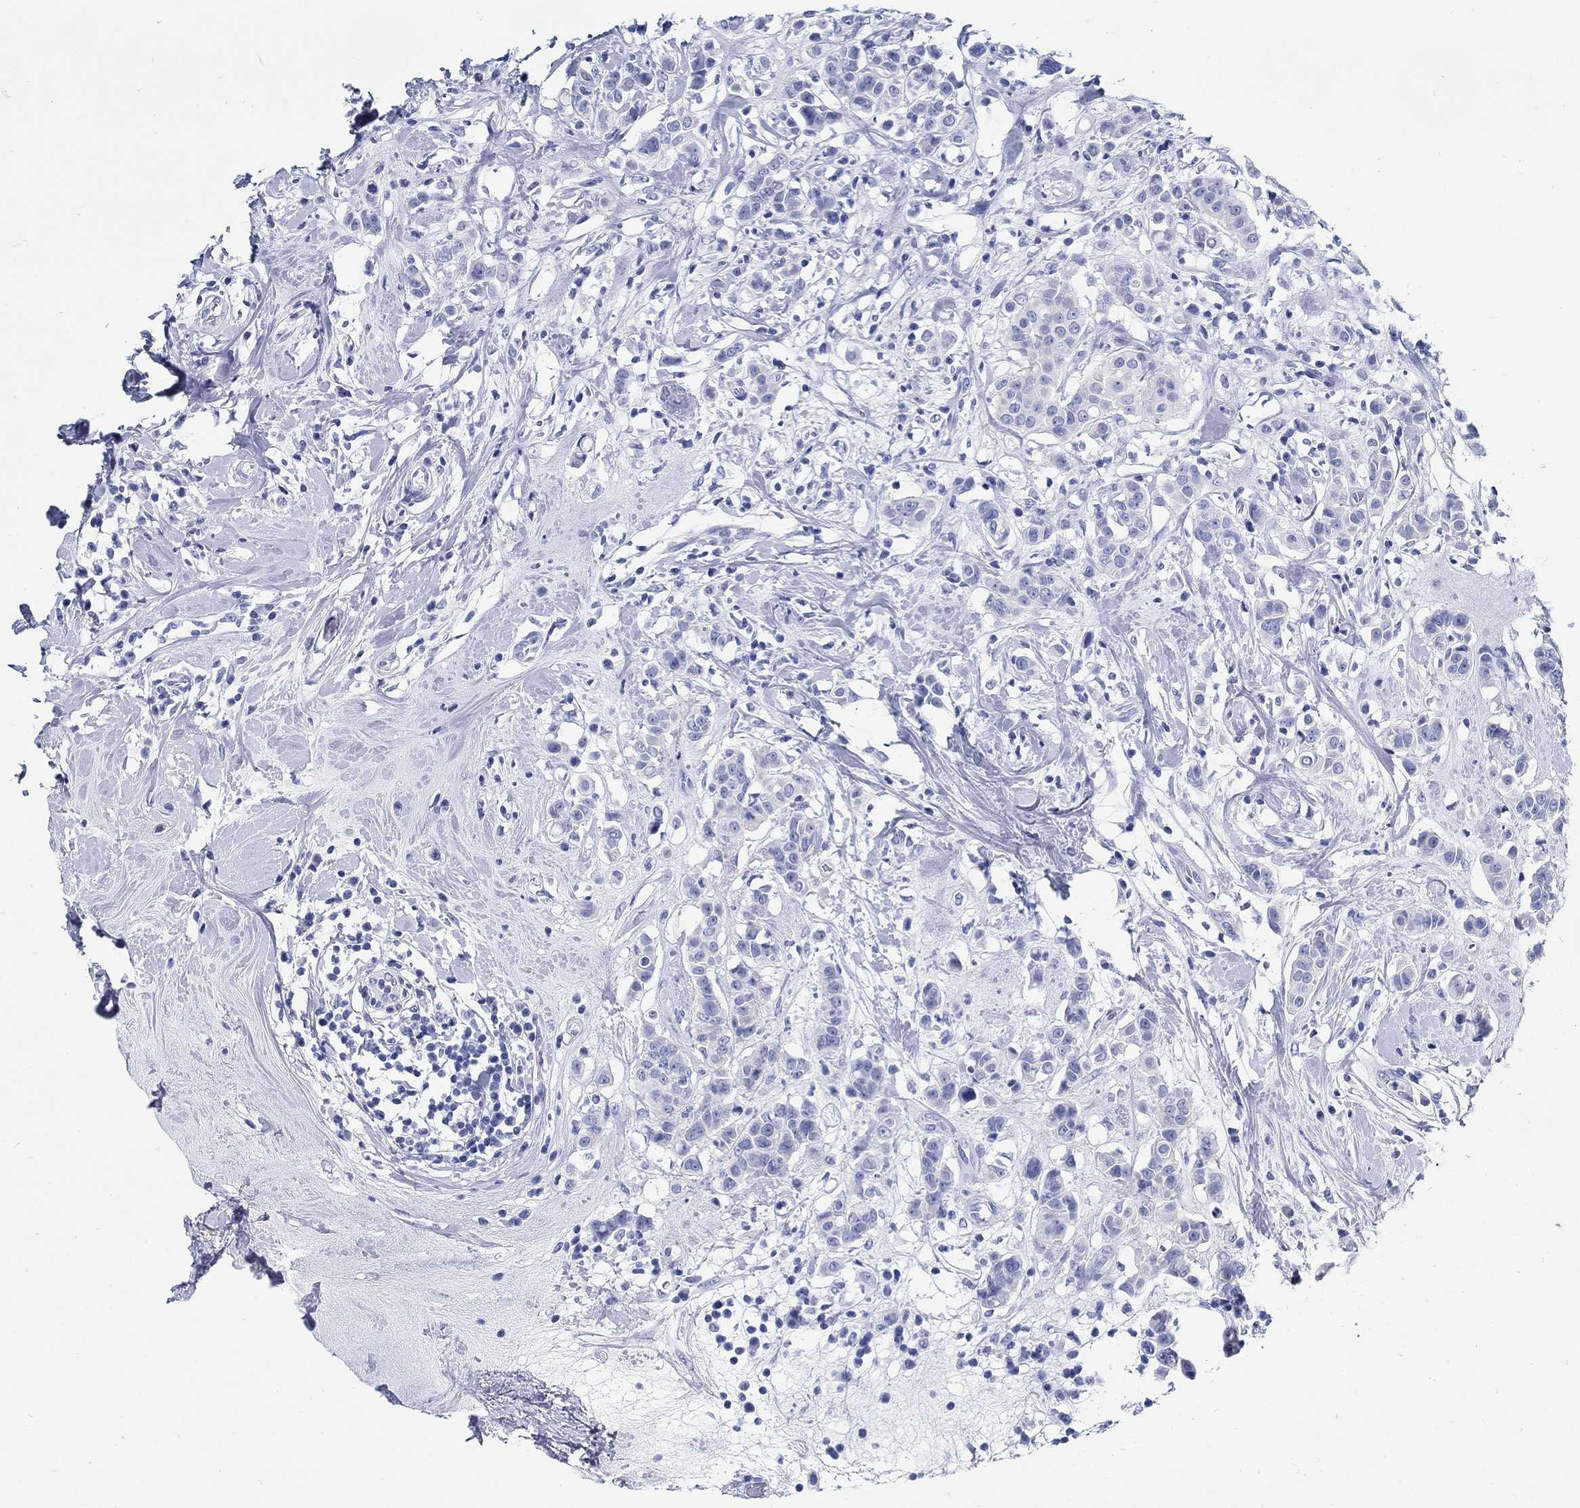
{"staining": {"intensity": "negative", "quantity": "none", "location": "none"}, "tissue": "breast cancer", "cell_type": "Tumor cells", "image_type": "cancer", "snomed": [{"axis": "morphology", "description": "Duct carcinoma"}, {"axis": "topography", "description": "Breast"}], "caption": "The histopathology image exhibits no significant staining in tumor cells of breast cancer (invasive ductal carcinoma).", "gene": "RD3L", "patient": {"sex": "female", "age": 27}}